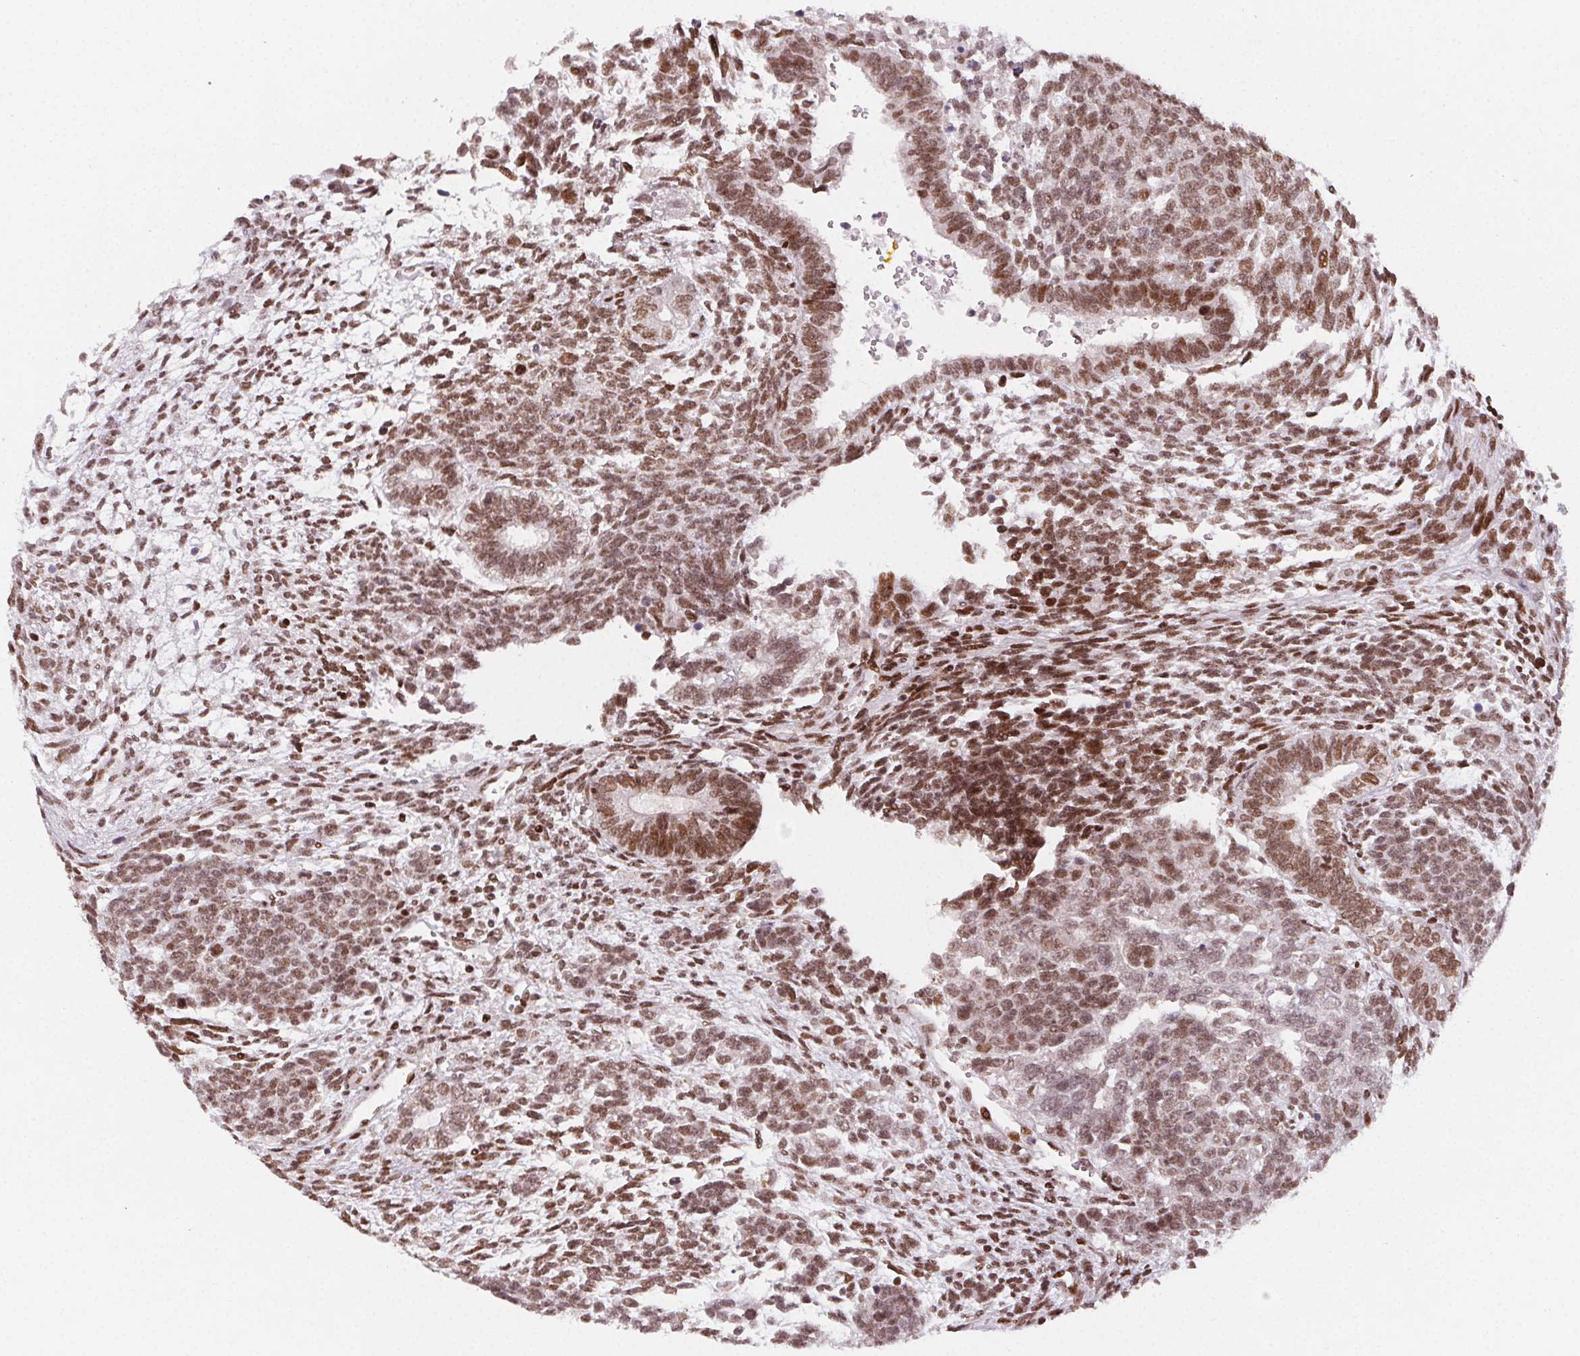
{"staining": {"intensity": "moderate", "quantity": ">75%", "location": "nuclear"}, "tissue": "testis cancer", "cell_type": "Tumor cells", "image_type": "cancer", "snomed": [{"axis": "morphology", "description": "Carcinoma, Embryonal, NOS"}, {"axis": "topography", "description": "Testis"}], "caption": "Immunohistochemistry (IHC) of testis cancer (embryonal carcinoma) displays medium levels of moderate nuclear staining in approximately >75% of tumor cells.", "gene": "KMT2A", "patient": {"sex": "male", "age": 23}}